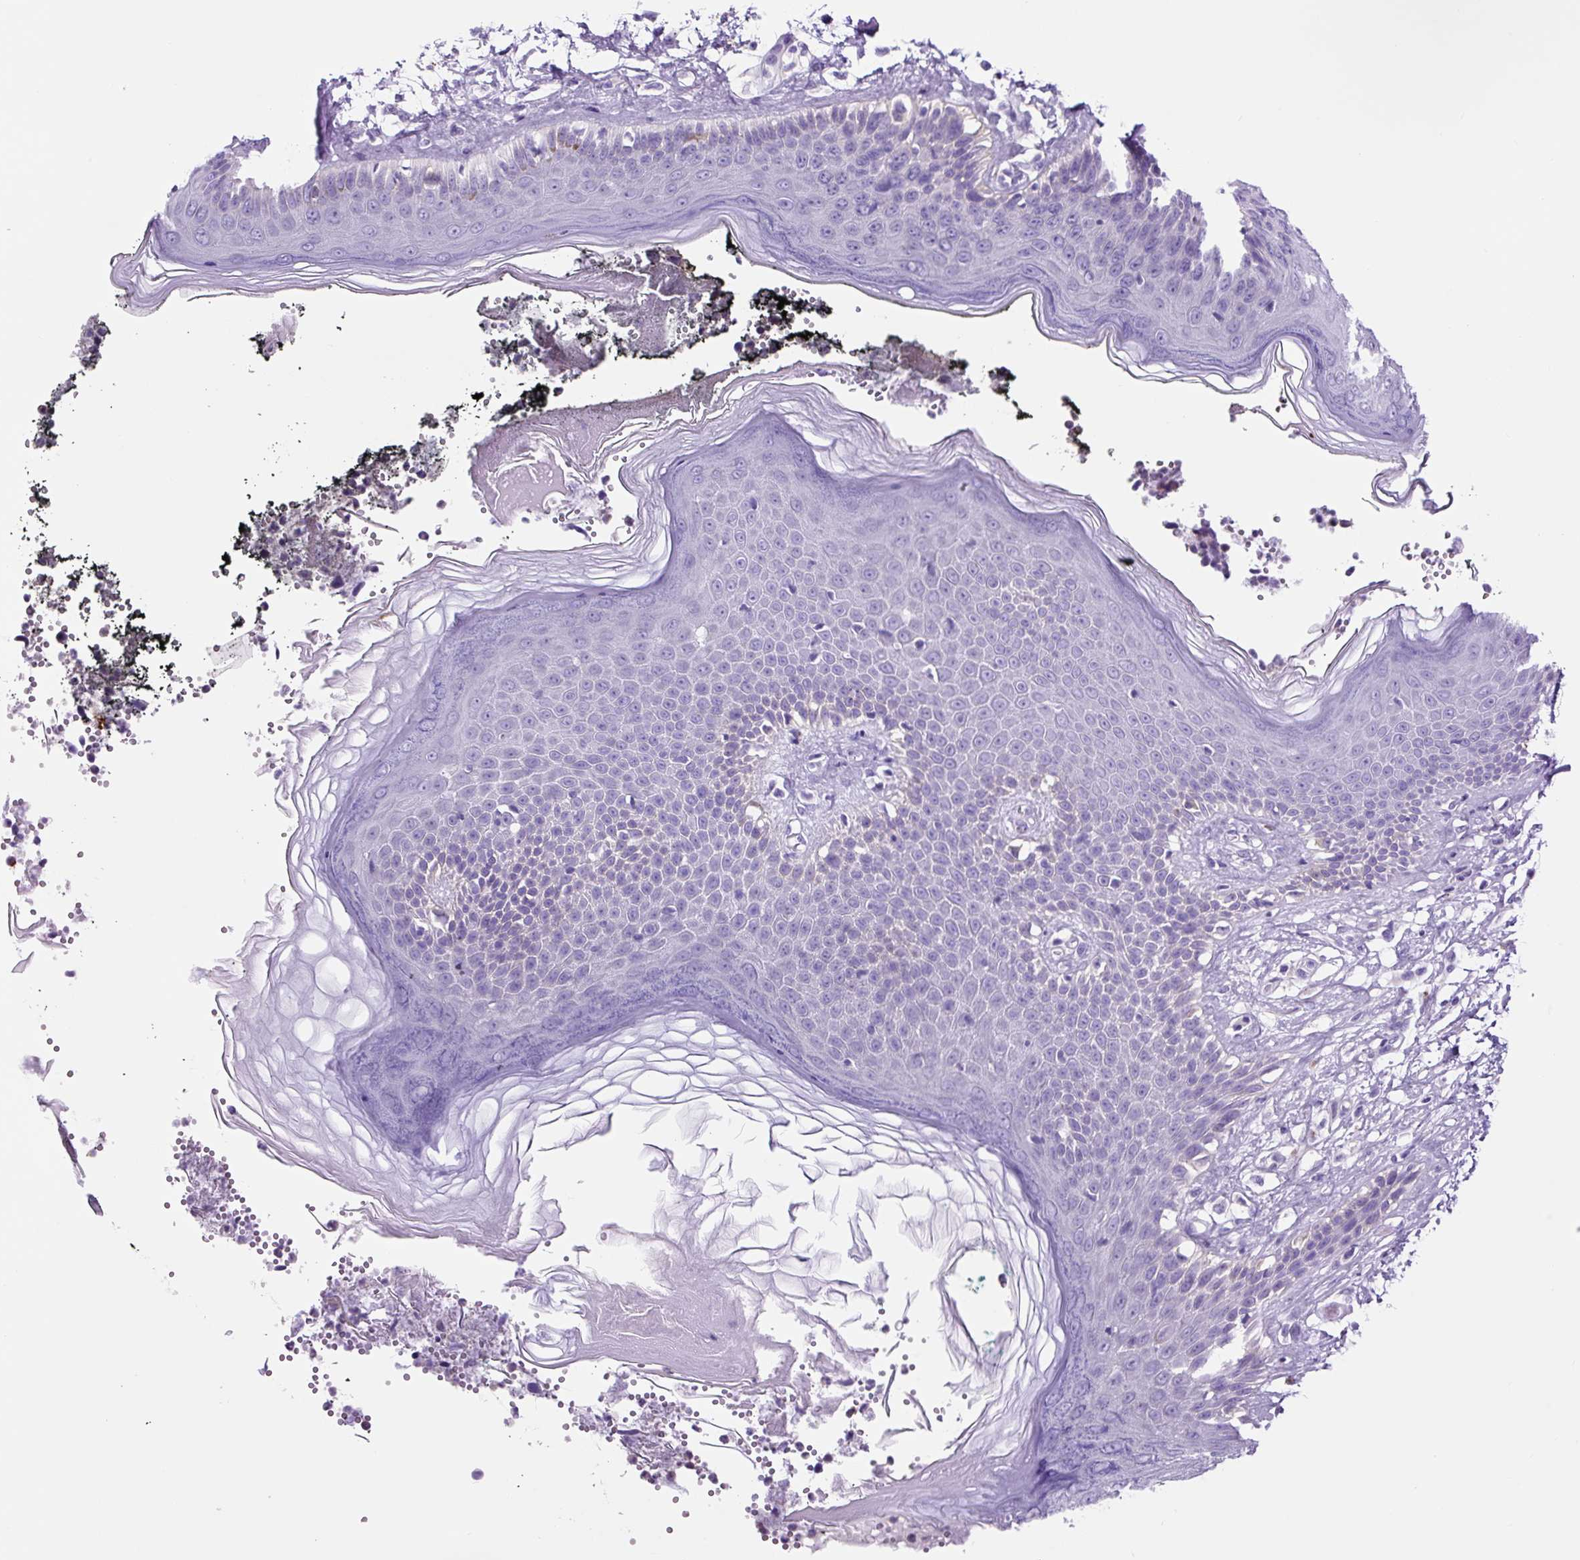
{"staining": {"intensity": "negative", "quantity": "none", "location": "none"}, "tissue": "skin cancer", "cell_type": "Tumor cells", "image_type": "cancer", "snomed": [{"axis": "morphology", "description": "Basal cell carcinoma"}, {"axis": "topography", "description": "Skin"}], "caption": "DAB immunohistochemical staining of human skin basal cell carcinoma shows no significant expression in tumor cells.", "gene": "LCN10", "patient": {"sex": "female", "age": 65}}